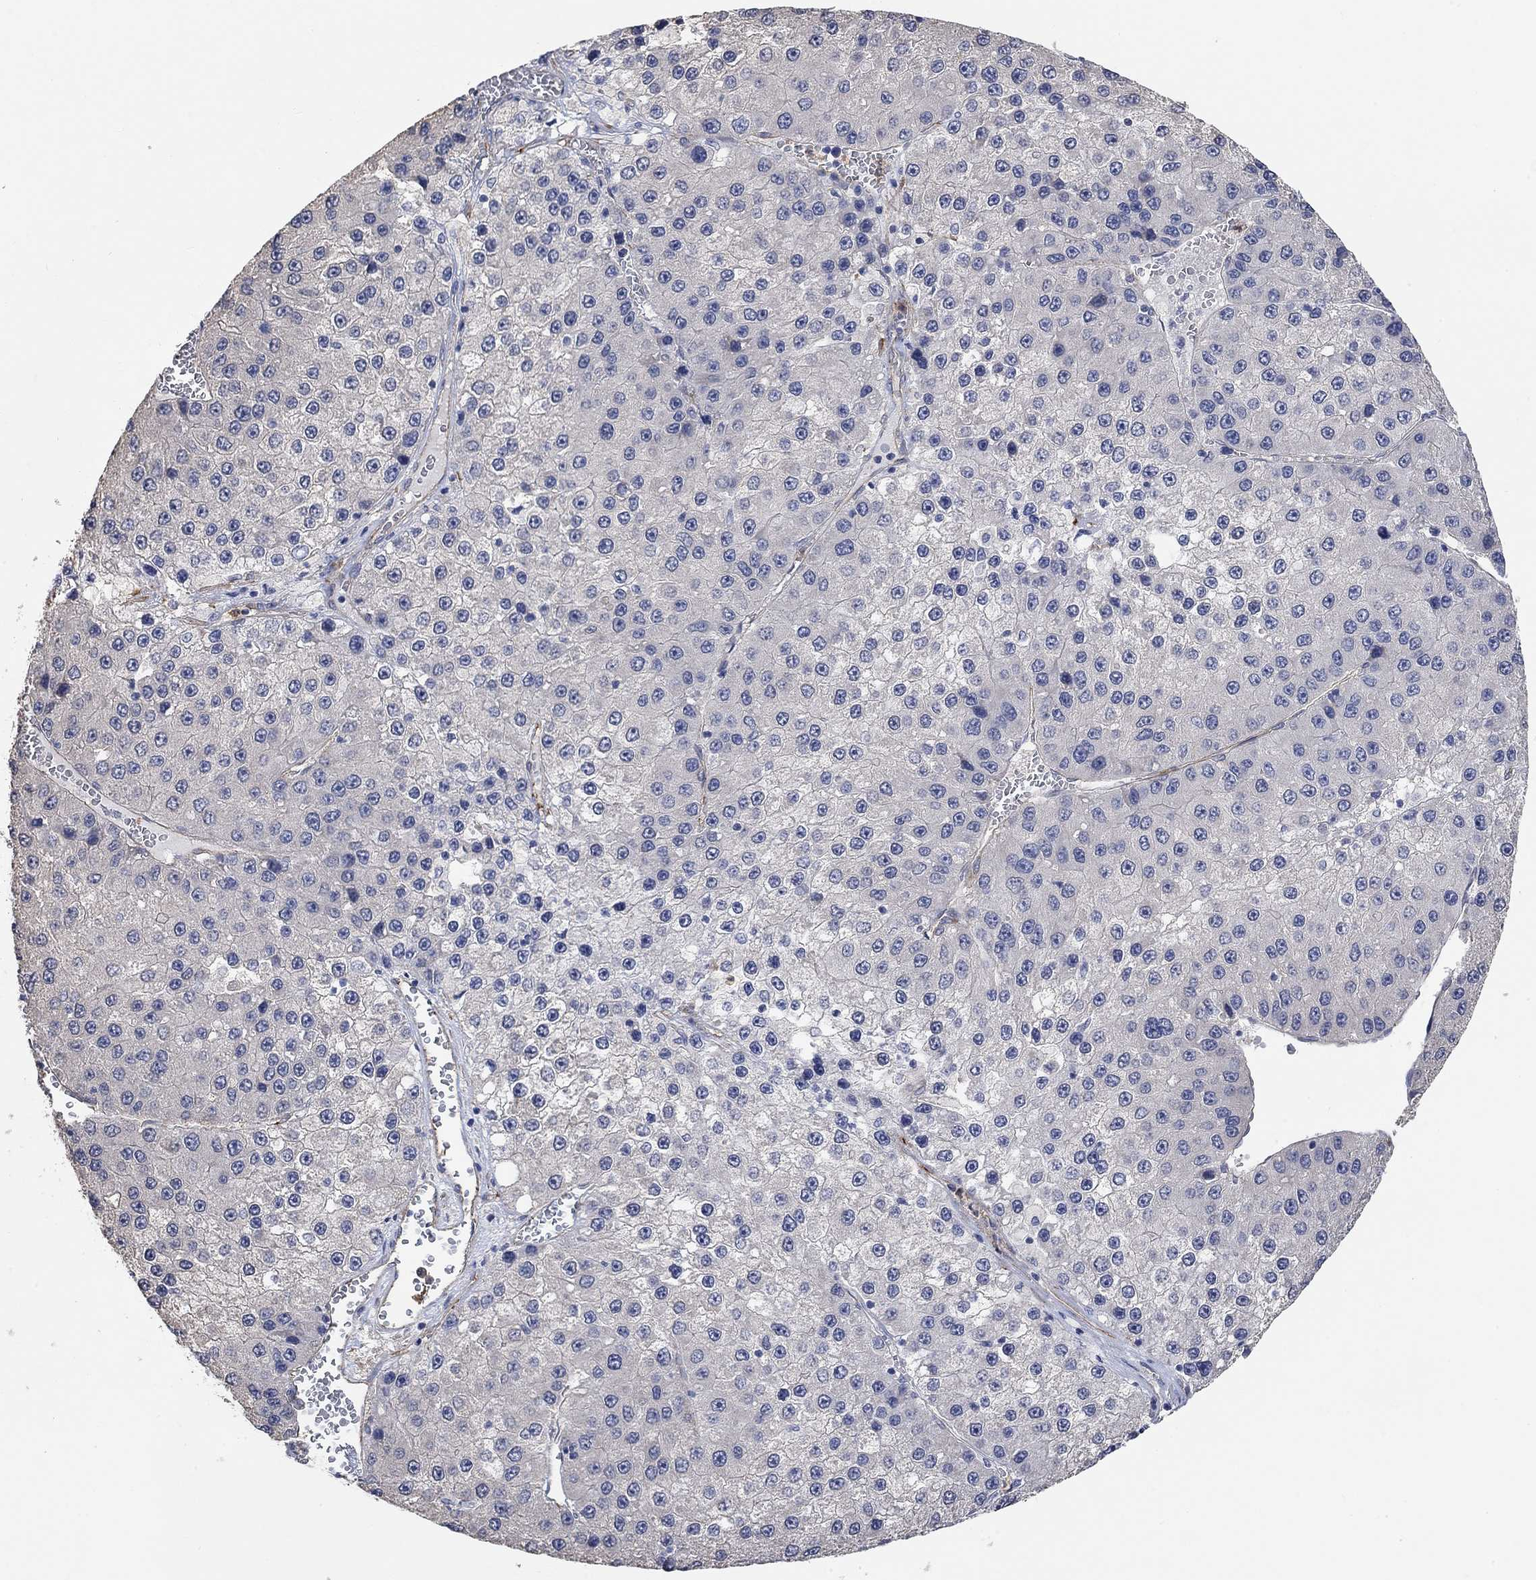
{"staining": {"intensity": "negative", "quantity": "none", "location": "none"}, "tissue": "liver cancer", "cell_type": "Tumor cells", "image_type": "cancer", "snomed": [{"axis": "morphology", "description": "Carcinoma, Hepatocellular, NOS"}, {"axis": "topography", "description": "Liver"}], "caption": "Immunohistochemistry of hepatocellular carcinoma (liver) demonstrates no expression in tumor cells.", "gene": "SYT16", "patient": {"sex": "female", "age": 73}}